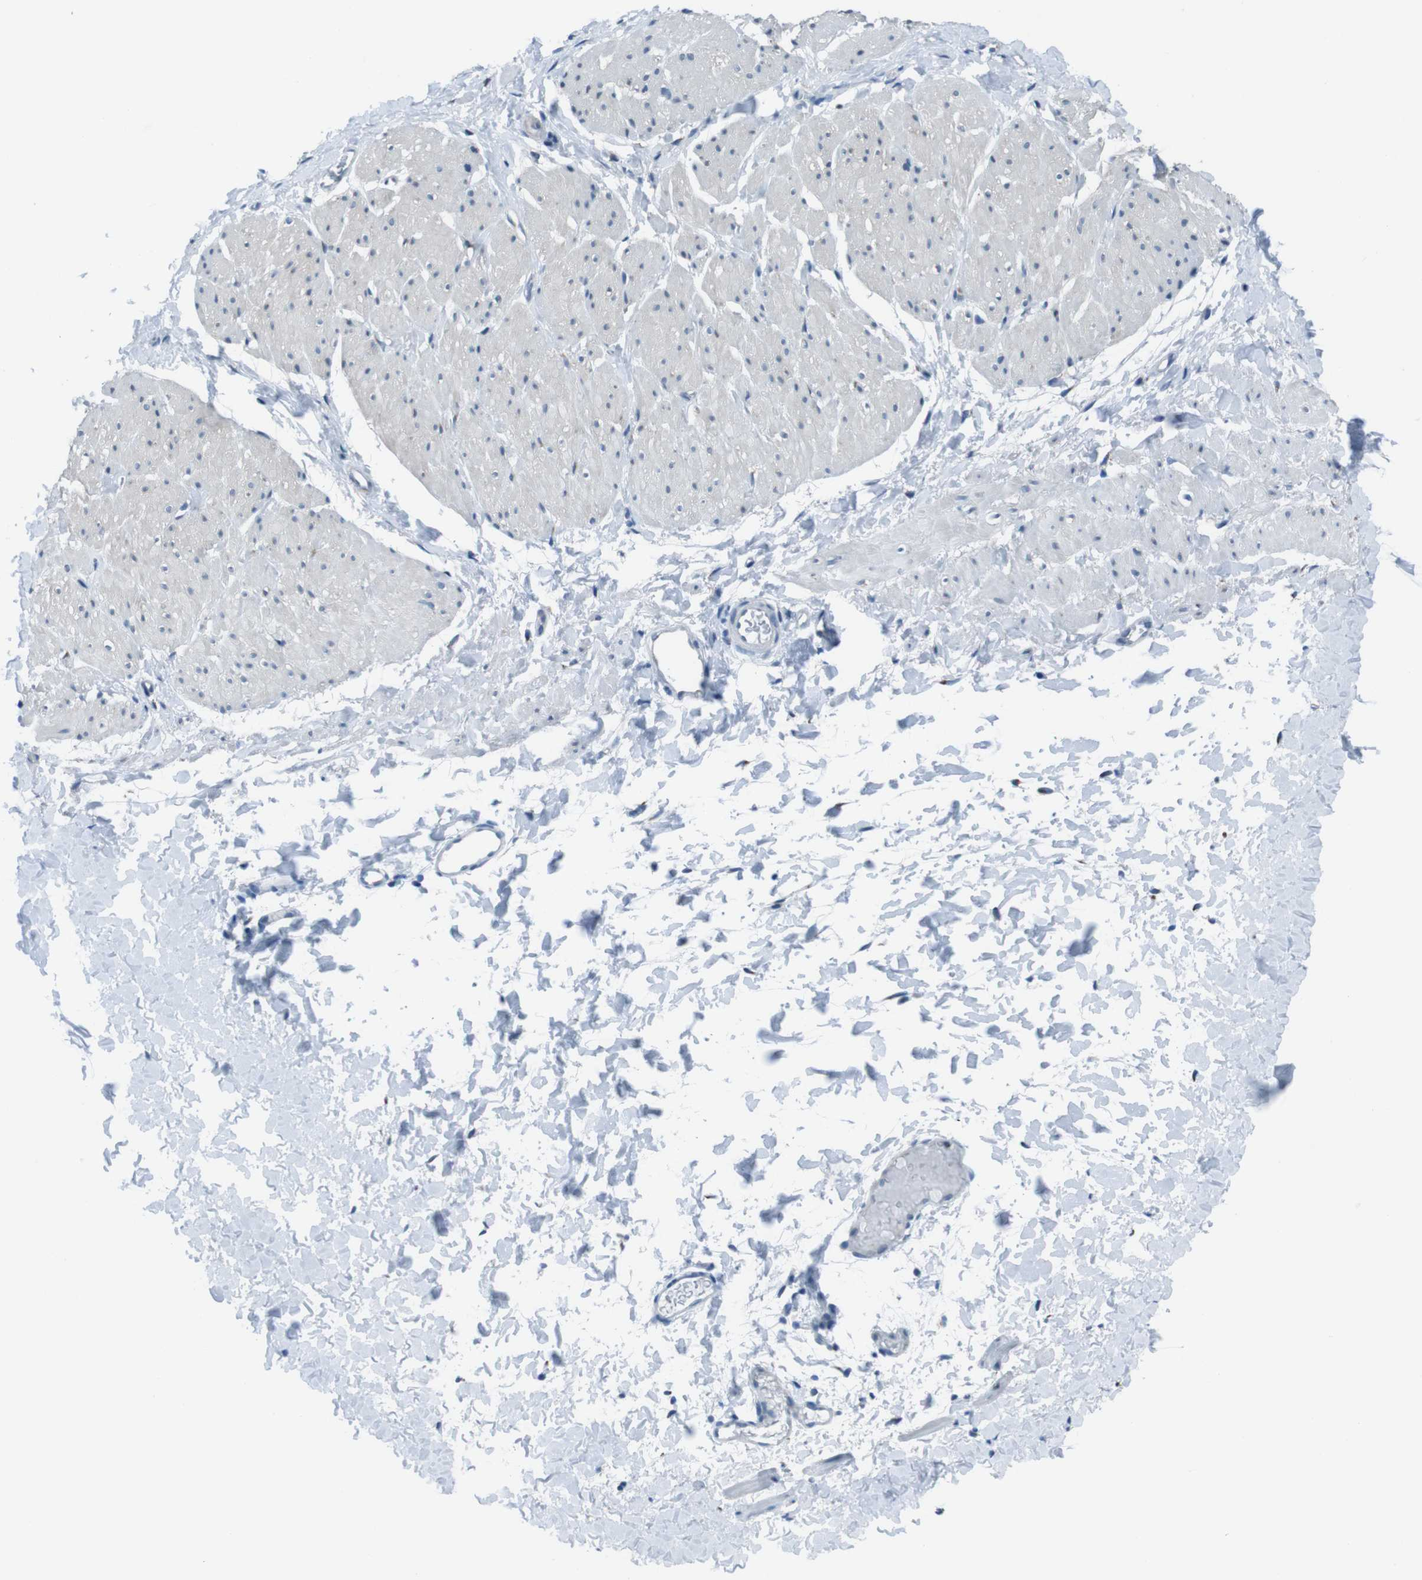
{"staining": {"intensity": "negative", "quantity": "none", "location": "none"}, "tissue": "smooth muscle", "cell_type": "Smooth muscle cells", "image_type": "normal", "snomed": [{"axis": "morphology", "description": "Normal tissue, NOS"}, {"axis": "topography", "description": "Smooth muscle"}], "caption": "Immunohistochemistry (IHC) histopathology image of unremarkable human smooth muscle stained for a protein (brown), which displays no positivity in smooth muscle cells.", "gene": "LRP5", "patient": {"sex": "male", "age": 16}}